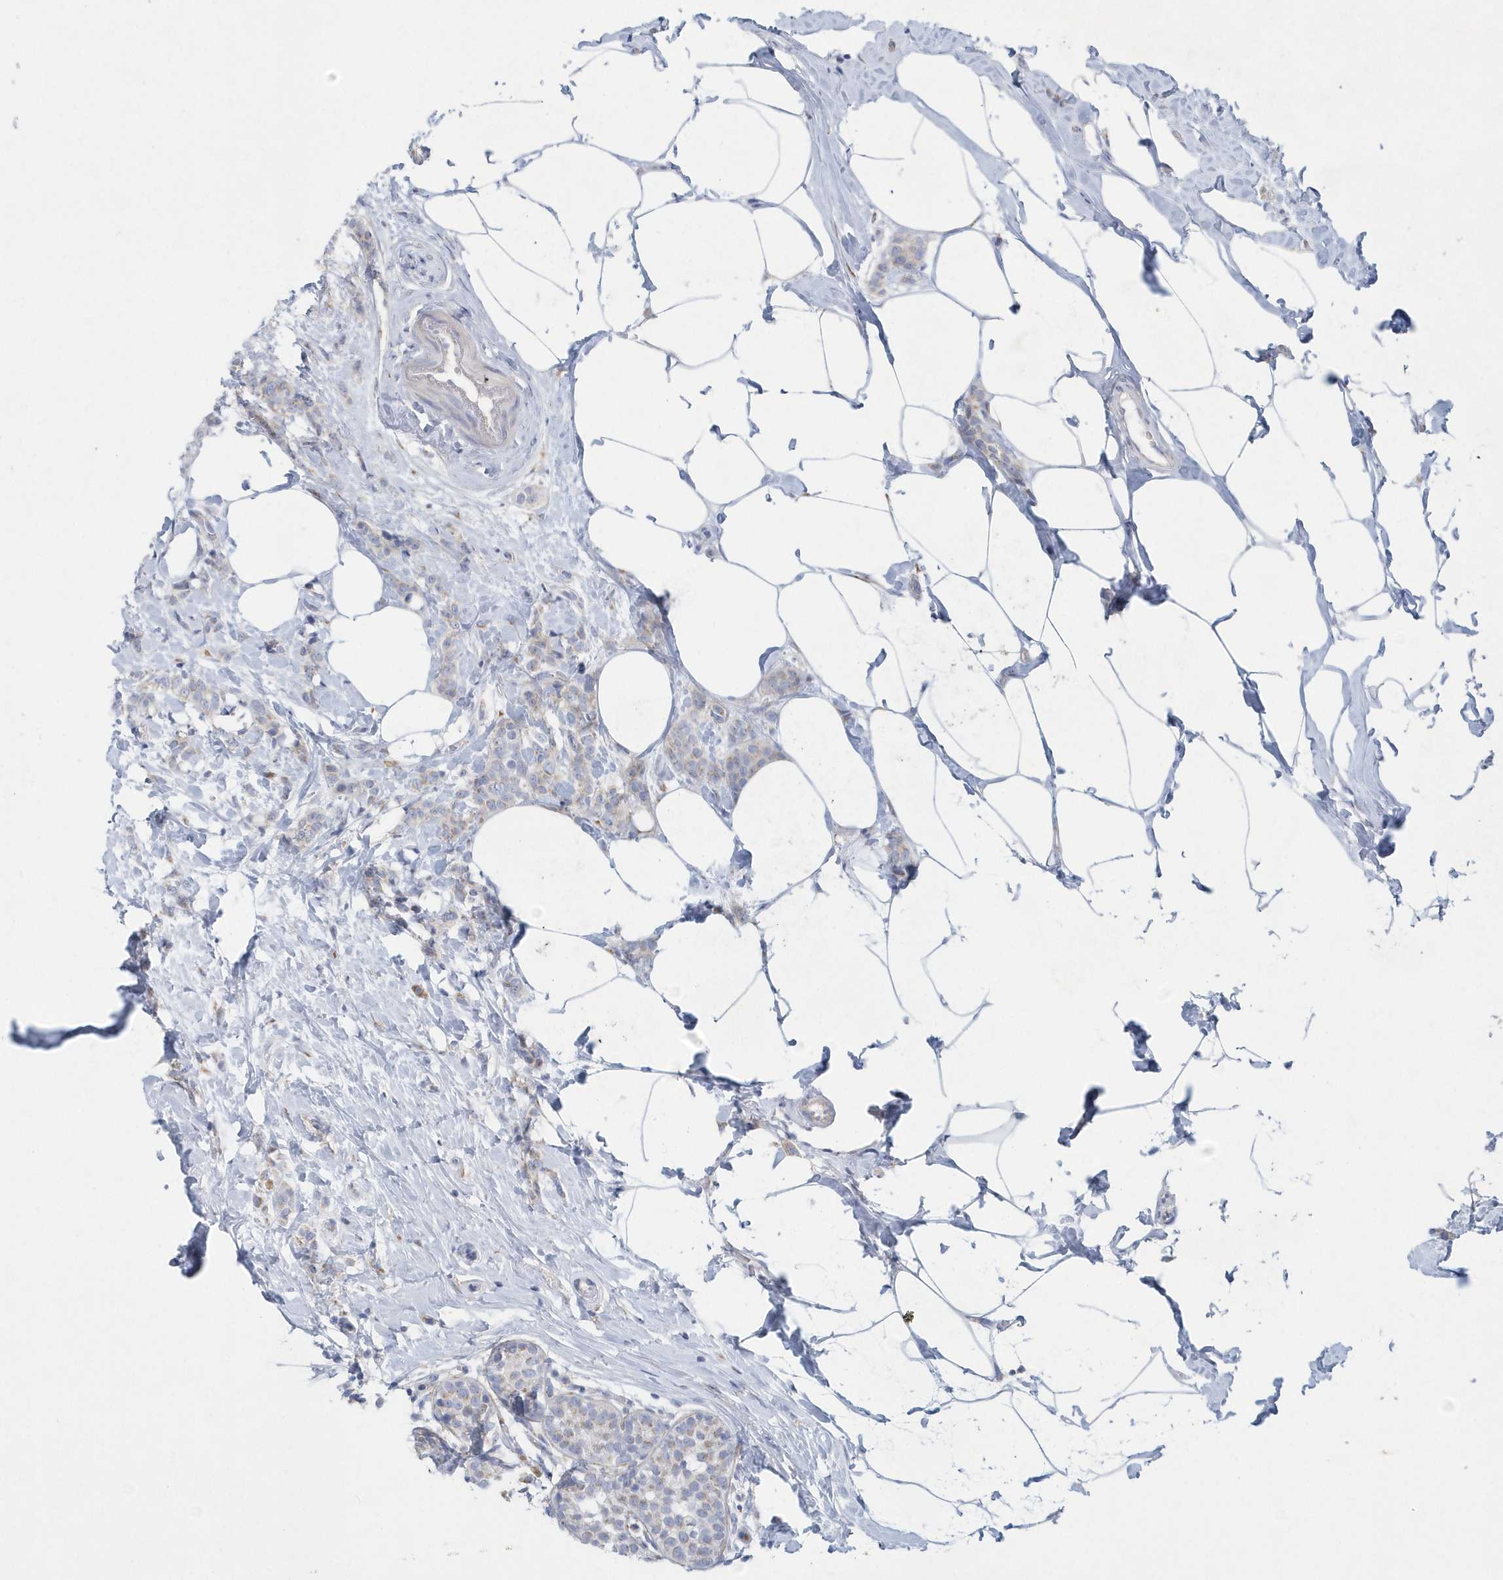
{"staining": {"intensity": "weak", "quantity": "<25%", "location": "cytoplasmic/membranous"}, "tissue": "breast cancer", "cell_type": "Tumor cells", "image_type": "cancer", "snomed": [{"axis": "morphology", "description": "Lobular carcinoma, in situ"}, {"axis": "morphology", "description": "Lobular carcinoma"}, {"axis": "topography", "description": "Breast"}], "caption": "Tumor cells show no significant expression in breast lobular carcinoma in situ. (IHC, brightfield microscopy, high magnification).", "gene": "SPATA18", "patient": {"sex": "female", "age": 41}}